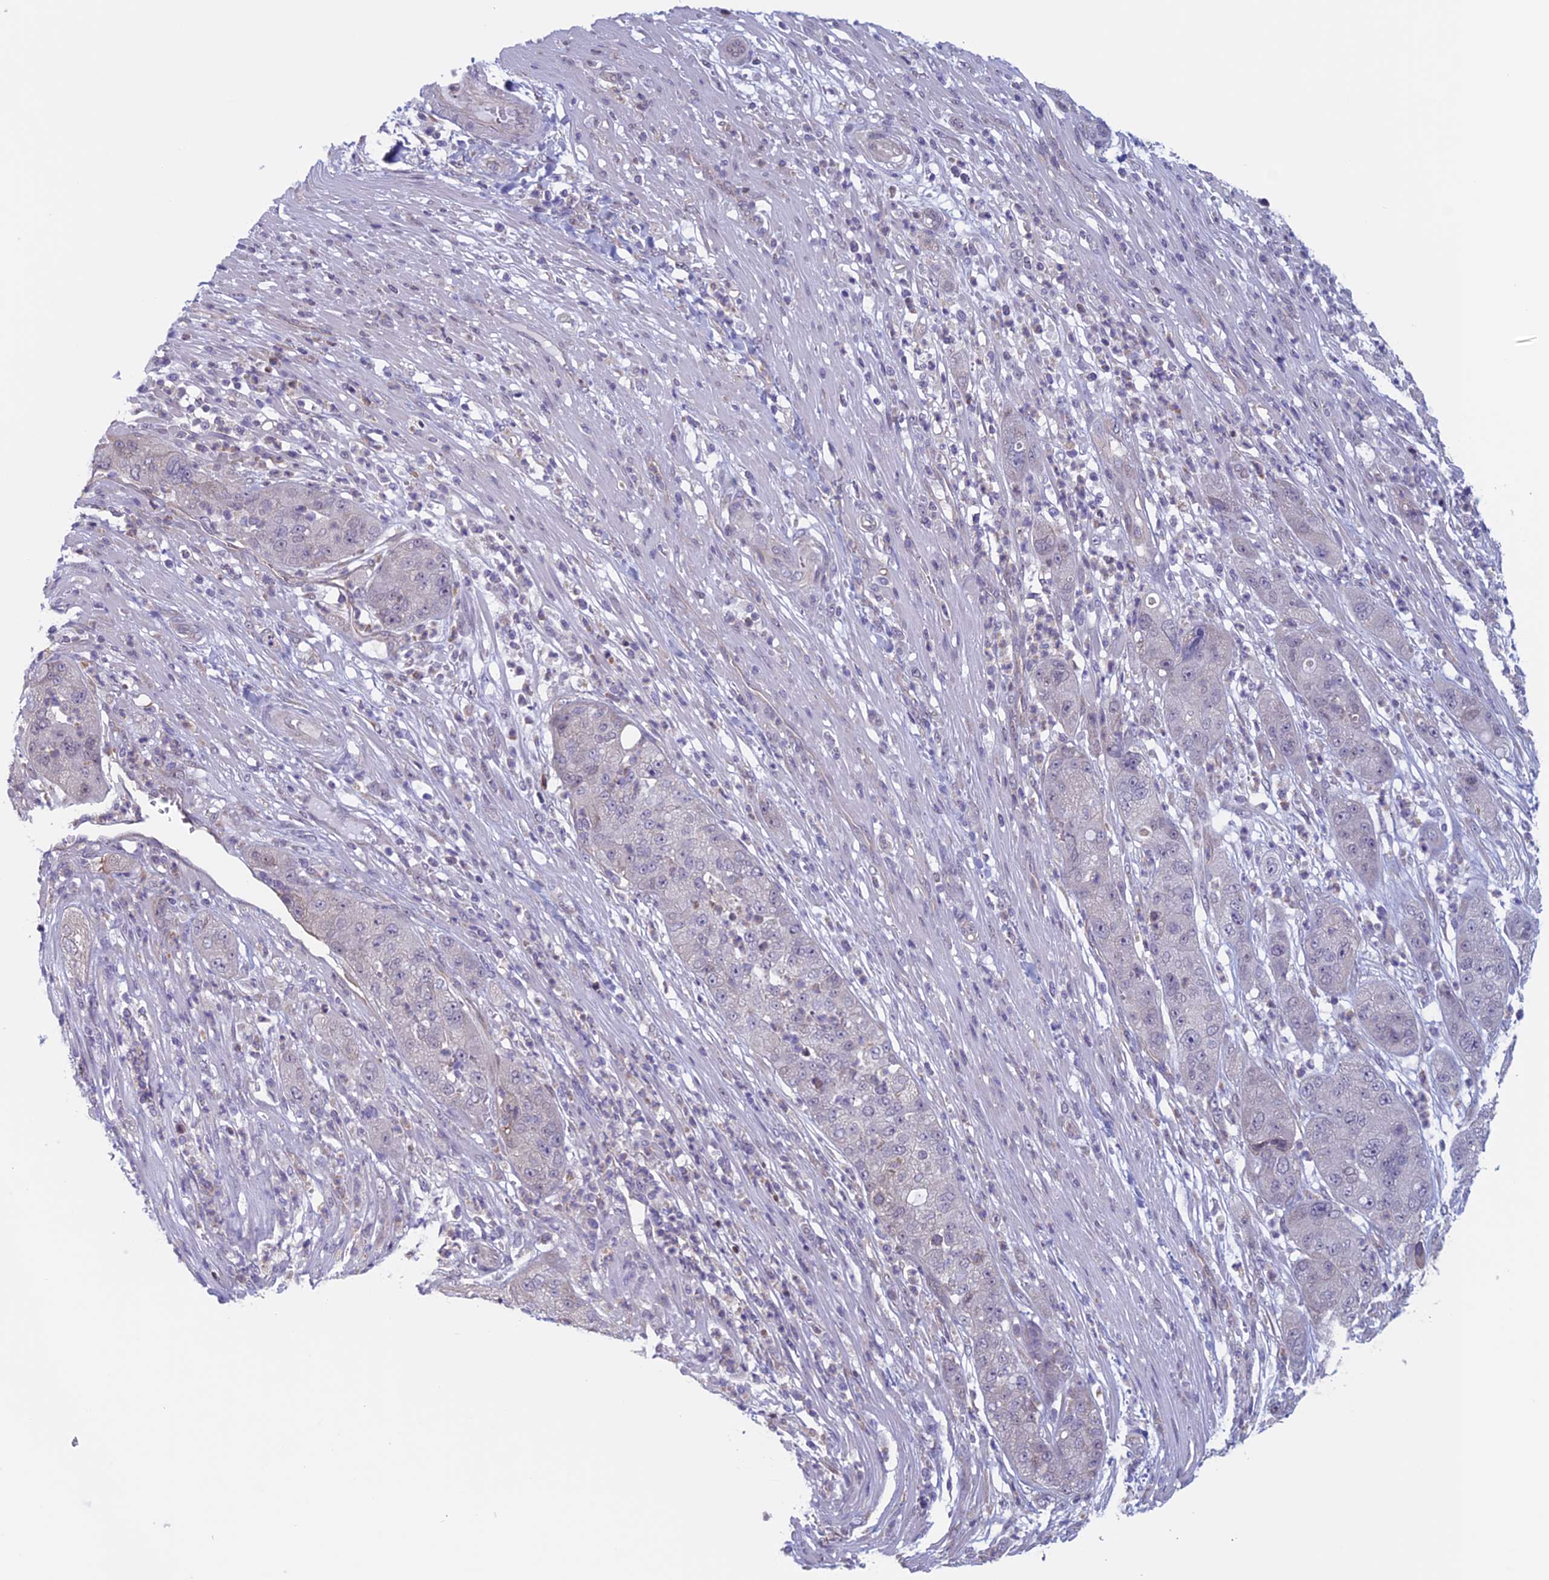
{"staining": {"intensity": "negative", "quantity": "none", "location": "none"}, "tissue": "pancreatic cancer", "cell_type": "Tumor cells", "image_type": "cancer", "snomed": [{"axis": "morphology", "description": "Adenocarcinoma, NOS"}, {"axis": "topography", "description": "Pancreas"}], "caption": "A micrograph of pancreatic cancer stained for a protein shows no brown staining in tumor cells.", "gene": "SLC1A6", "patient": {"sex": "female", "age": 78}}